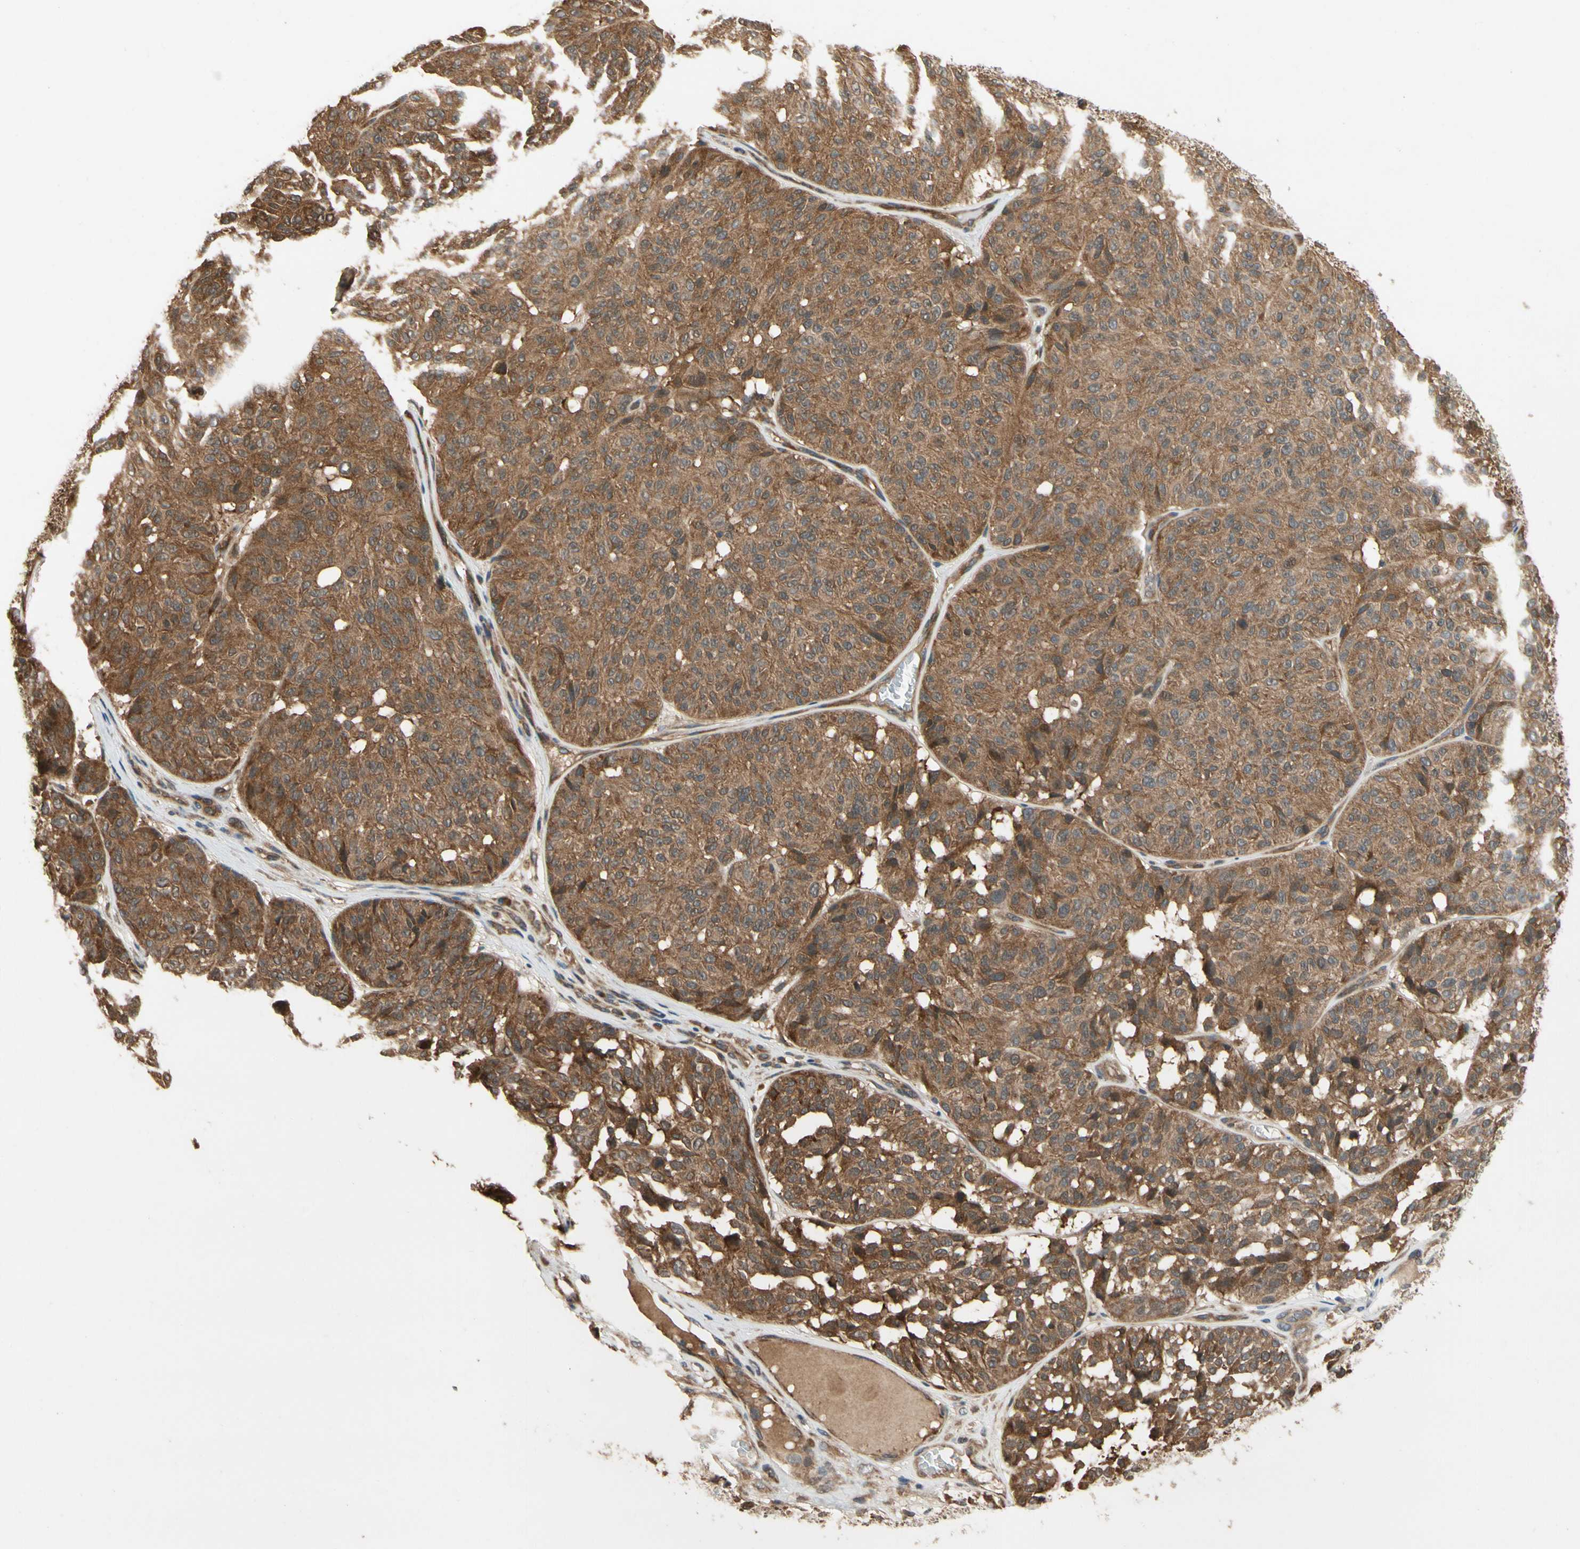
{"staining": {"intensity": "strong", "quantity": ">75%", "location": "cytoplasmic/membranous"}, "tissue": "melanoma", "cell_type": "Tumor cells", "image_type": "cancer", "snomed": [{"axis": "morphology", "description": "Malignant melanoma, NOS"}, {"axis": "topography", "description": "Skin"}], "caption": "This image reveals immunohistochemistry staining of human malignant melanoma, with high strong cytoplasmic/membranous positivity in about >75% of tumor cells.", "gene": "TDRP", "patient": {"sex": "female", "age": 46}}